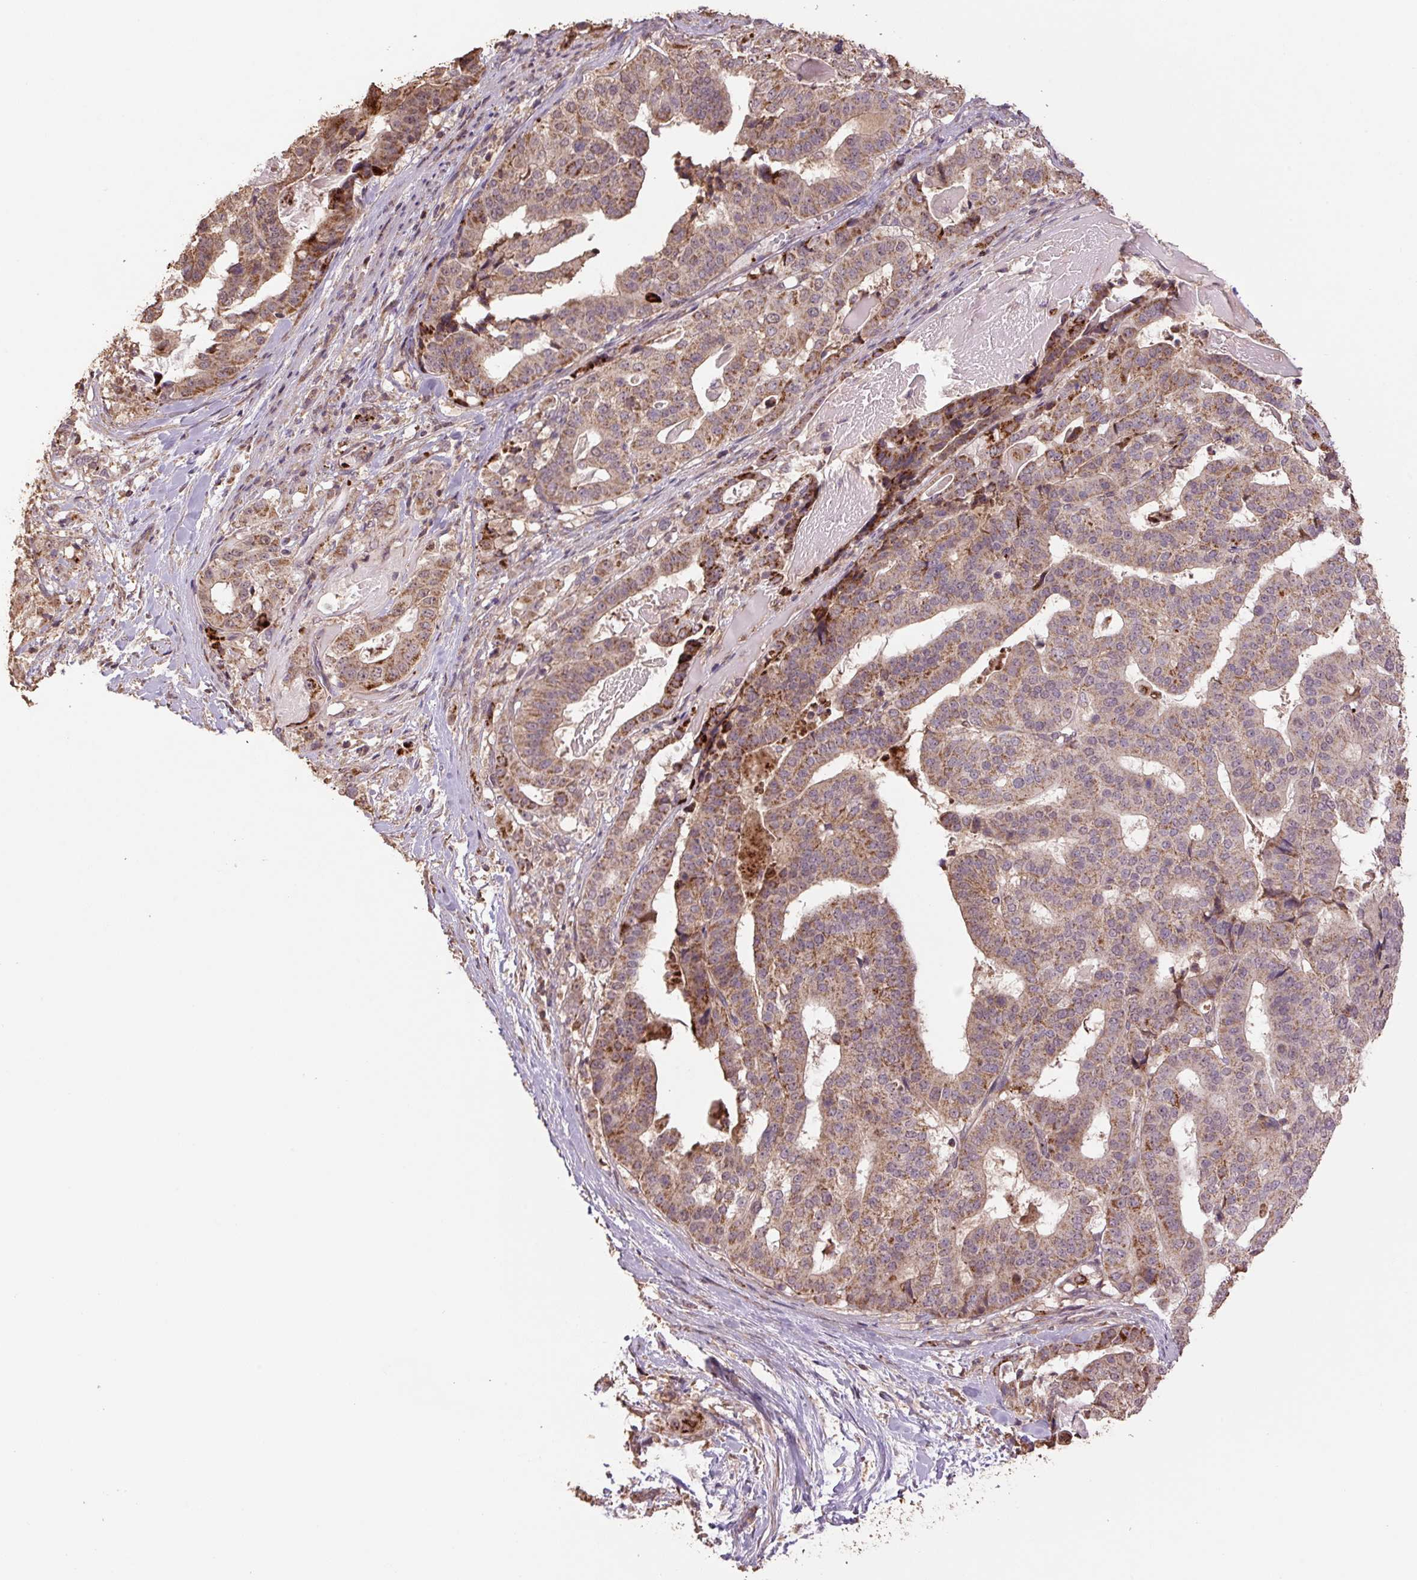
{"staining": {"intensity": "moderate", "quantity": ">75%", "location": "cytoplasmic/membranous"}, "tissue": "stomach cancer", "cell_type": "Tumor cells", "image_type": "cancer", "snomed": [{"axis": "morphology", "description": "Adenocarcinoma, NOS"}, {"axis": "topography", "description": "Stomach"}], "caption": "A photomicrograph of stomach cancer (adenocarcinoma) stained for a protein exhibits moderate cytoplasmic/membranous brown staining in tumor cells.", "gene": "TMEM160", "patient": {"sex": "male", "age": 48}}